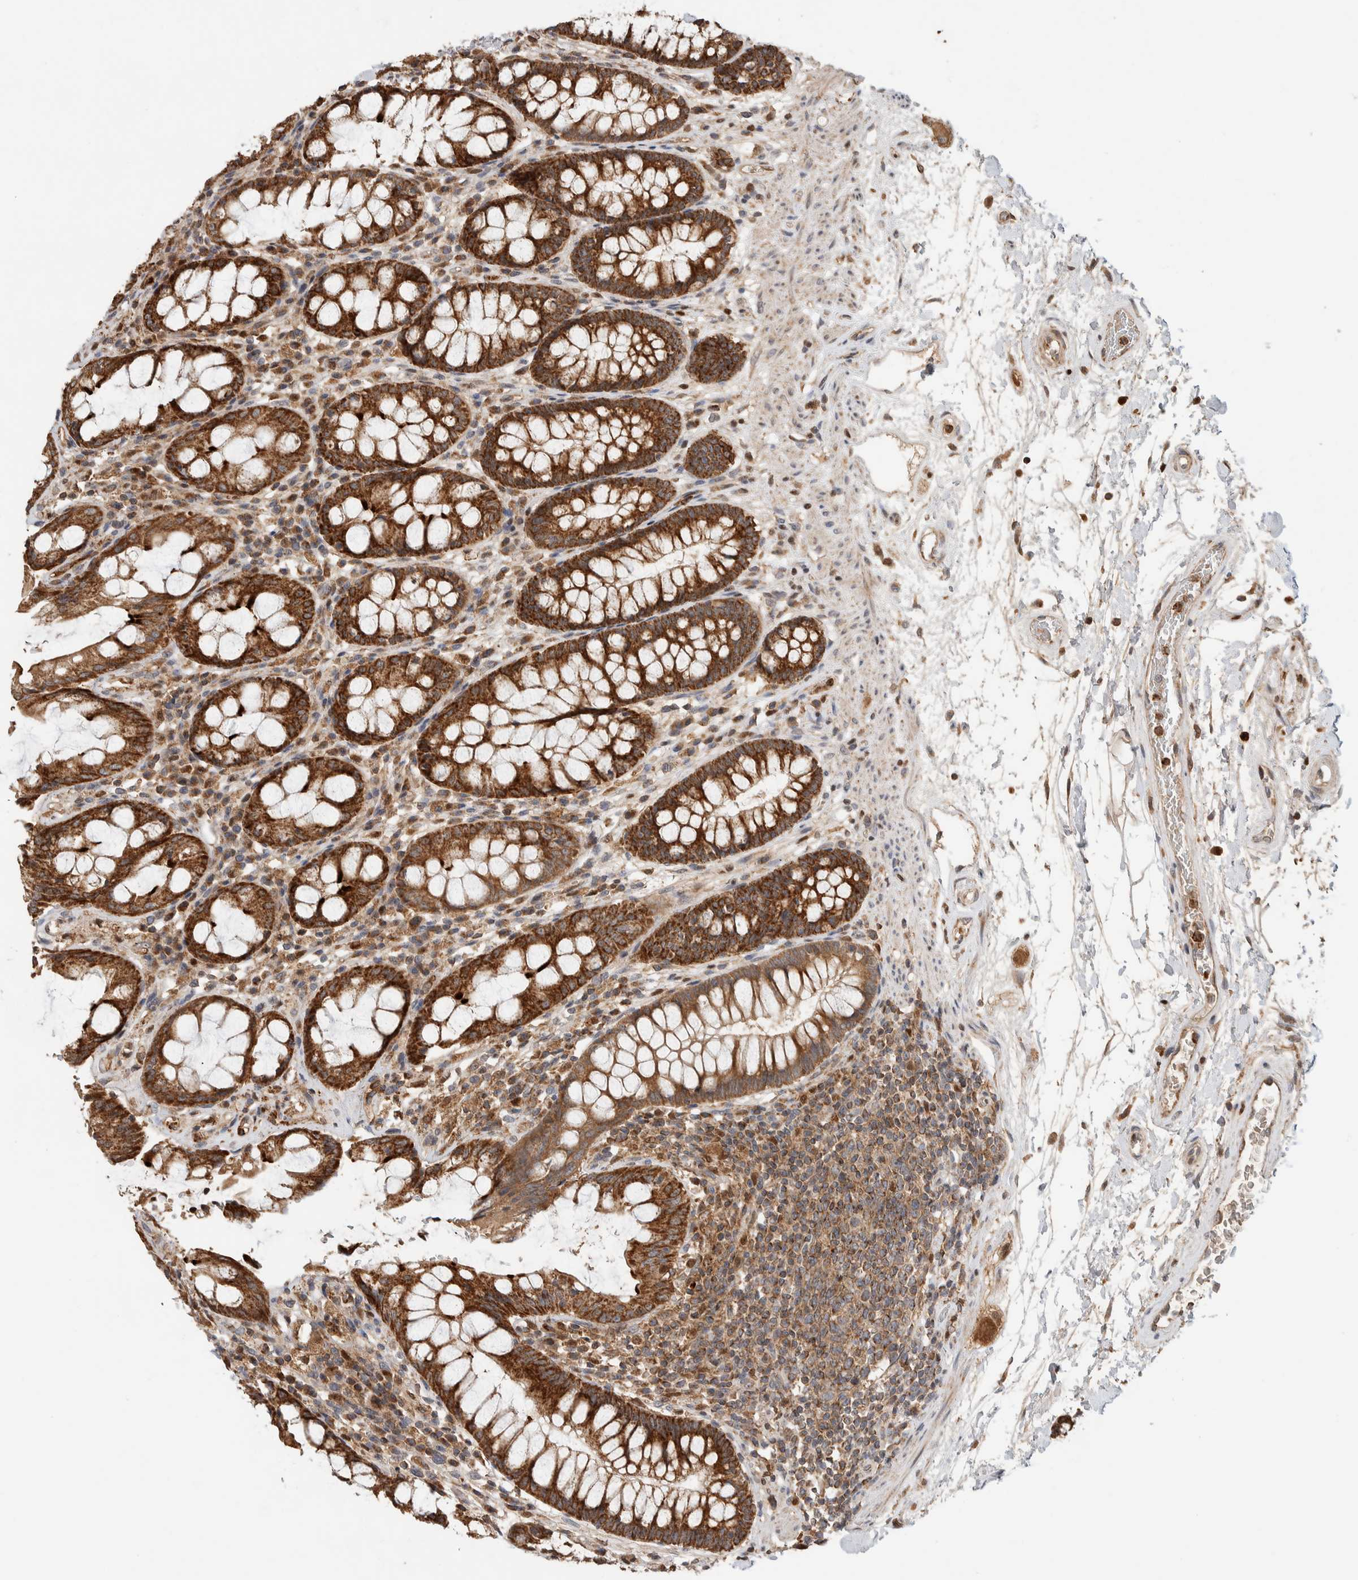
{"staining": {"intensity": "strong", "quantity": ">75%", "location": "cytoplasmic/membranous"}, "tissue": "rectum", "cell_type": "Glandular cells", "image_type": "normal", "snomed": [{"axis": "morphology", "description": "Normal tissue, NOS"}, {"axis": "topography", "description": "Rectum"}], "caption": "Protein analysis of normal rectum exhibits strong cytoplasmic/membranous positivity in approximately >75% of glandular cells. Ihc stains the protein of interest in brown and the nuclei are stained blue.", "gene": "VPS53", "patient": {"sex": "male", "age": 64}}